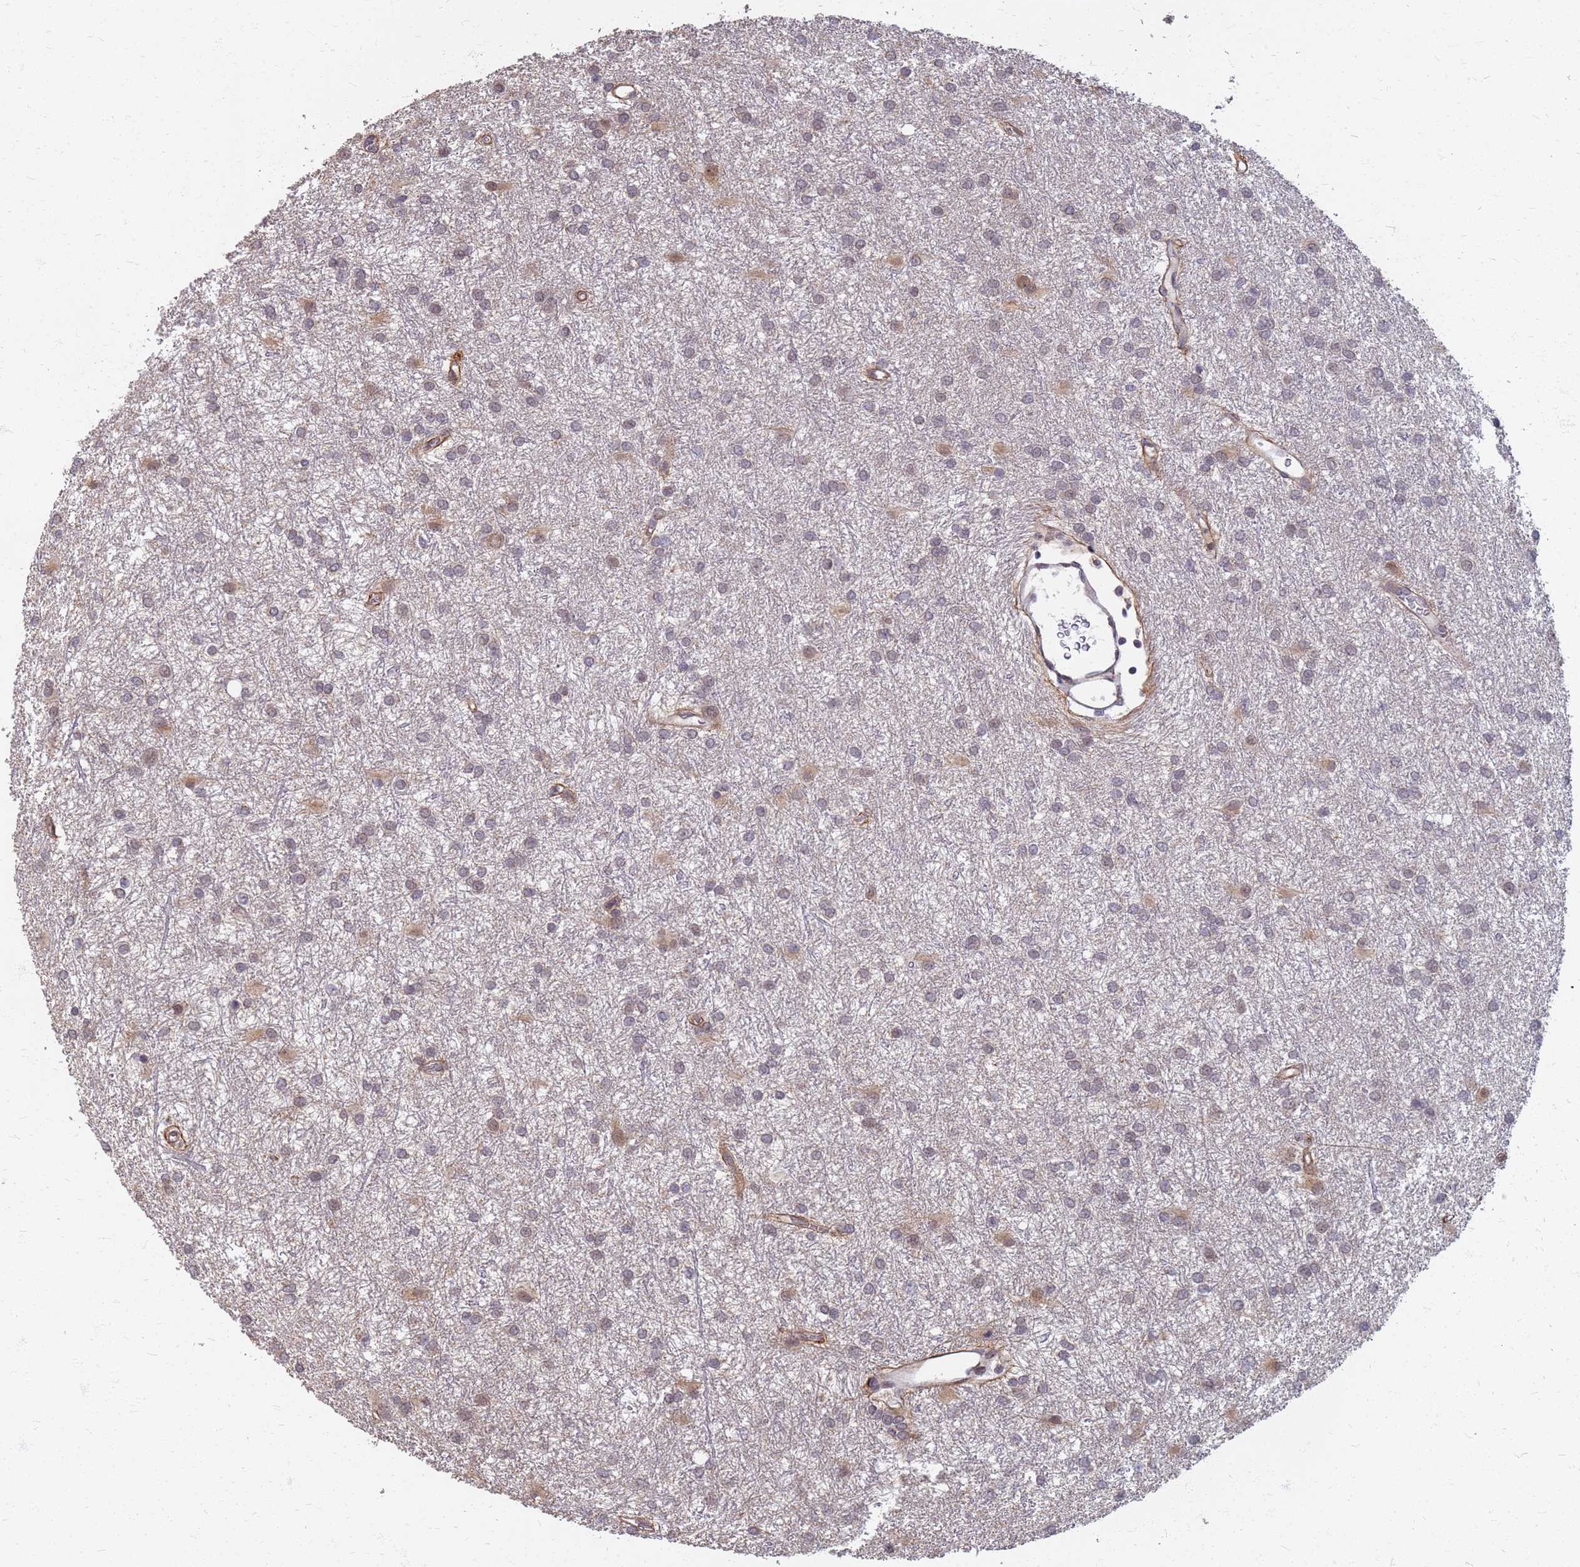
{"staining": {"intensity": "weak", "quantity": "25%-75%", "location": "cytoplasmic/membranous"}, "tissue": "glioma", "cell_type": "Tumor cells", "image_type": "cancer", "snomed": [{"axis": "morphology", "description": "Glioma, malignant, High grade"}, {"axis": "topography", "description": "Brain"}], "caption": "Immunohistochemistry photomicrograph of neoplastic tissue: high-grade glioma (malignant) stained using immunohistochemistry (IHC) demonstrates low levels of weak protein expression localized specifically in the cytoplasmic/membranous of tumor cells, appearing as a cytoplasmic/membranous brown color.", "gene": "ITGB4", "patient": {"sex": "female", "age": 50}}